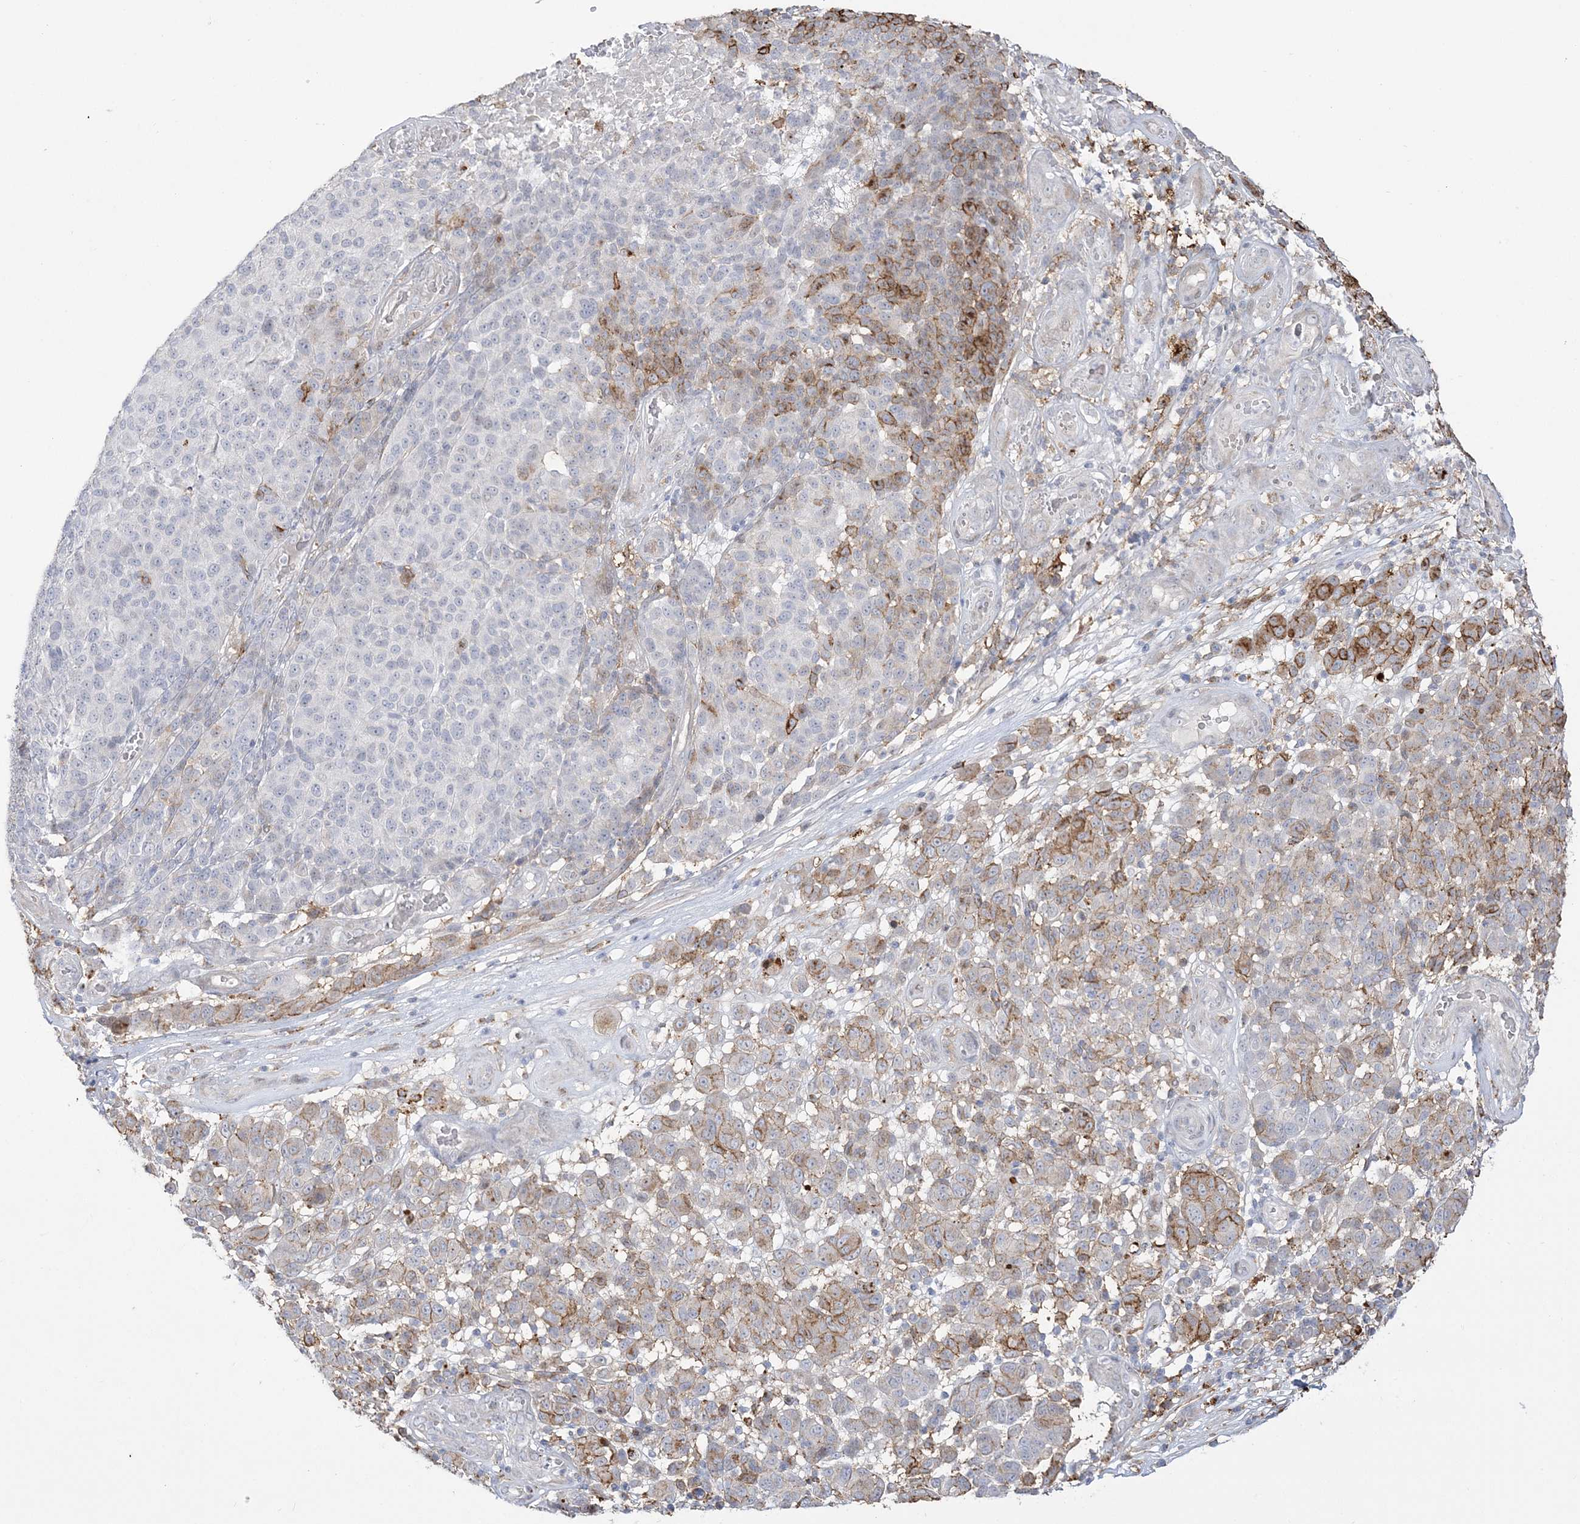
{"staining": {"intensity": "weak", "quantity": "<25%", "location": "cytoplasmic/membranous"}, "tissue": "melanoma", "cell_type": "Tumor cells", "image_type": "cancer", "snomed": [{"axis": "morphology", "description": "Malignant melanoma, NOS"}, {"axis": "topography", "description": "Skin"}], "caption": "Malignant melanoma was stained to show a protein in brown. There is no significant positivity in tumor cells.", "gene": "HAAO", "patient": {"sex": "male", "age": 49}}